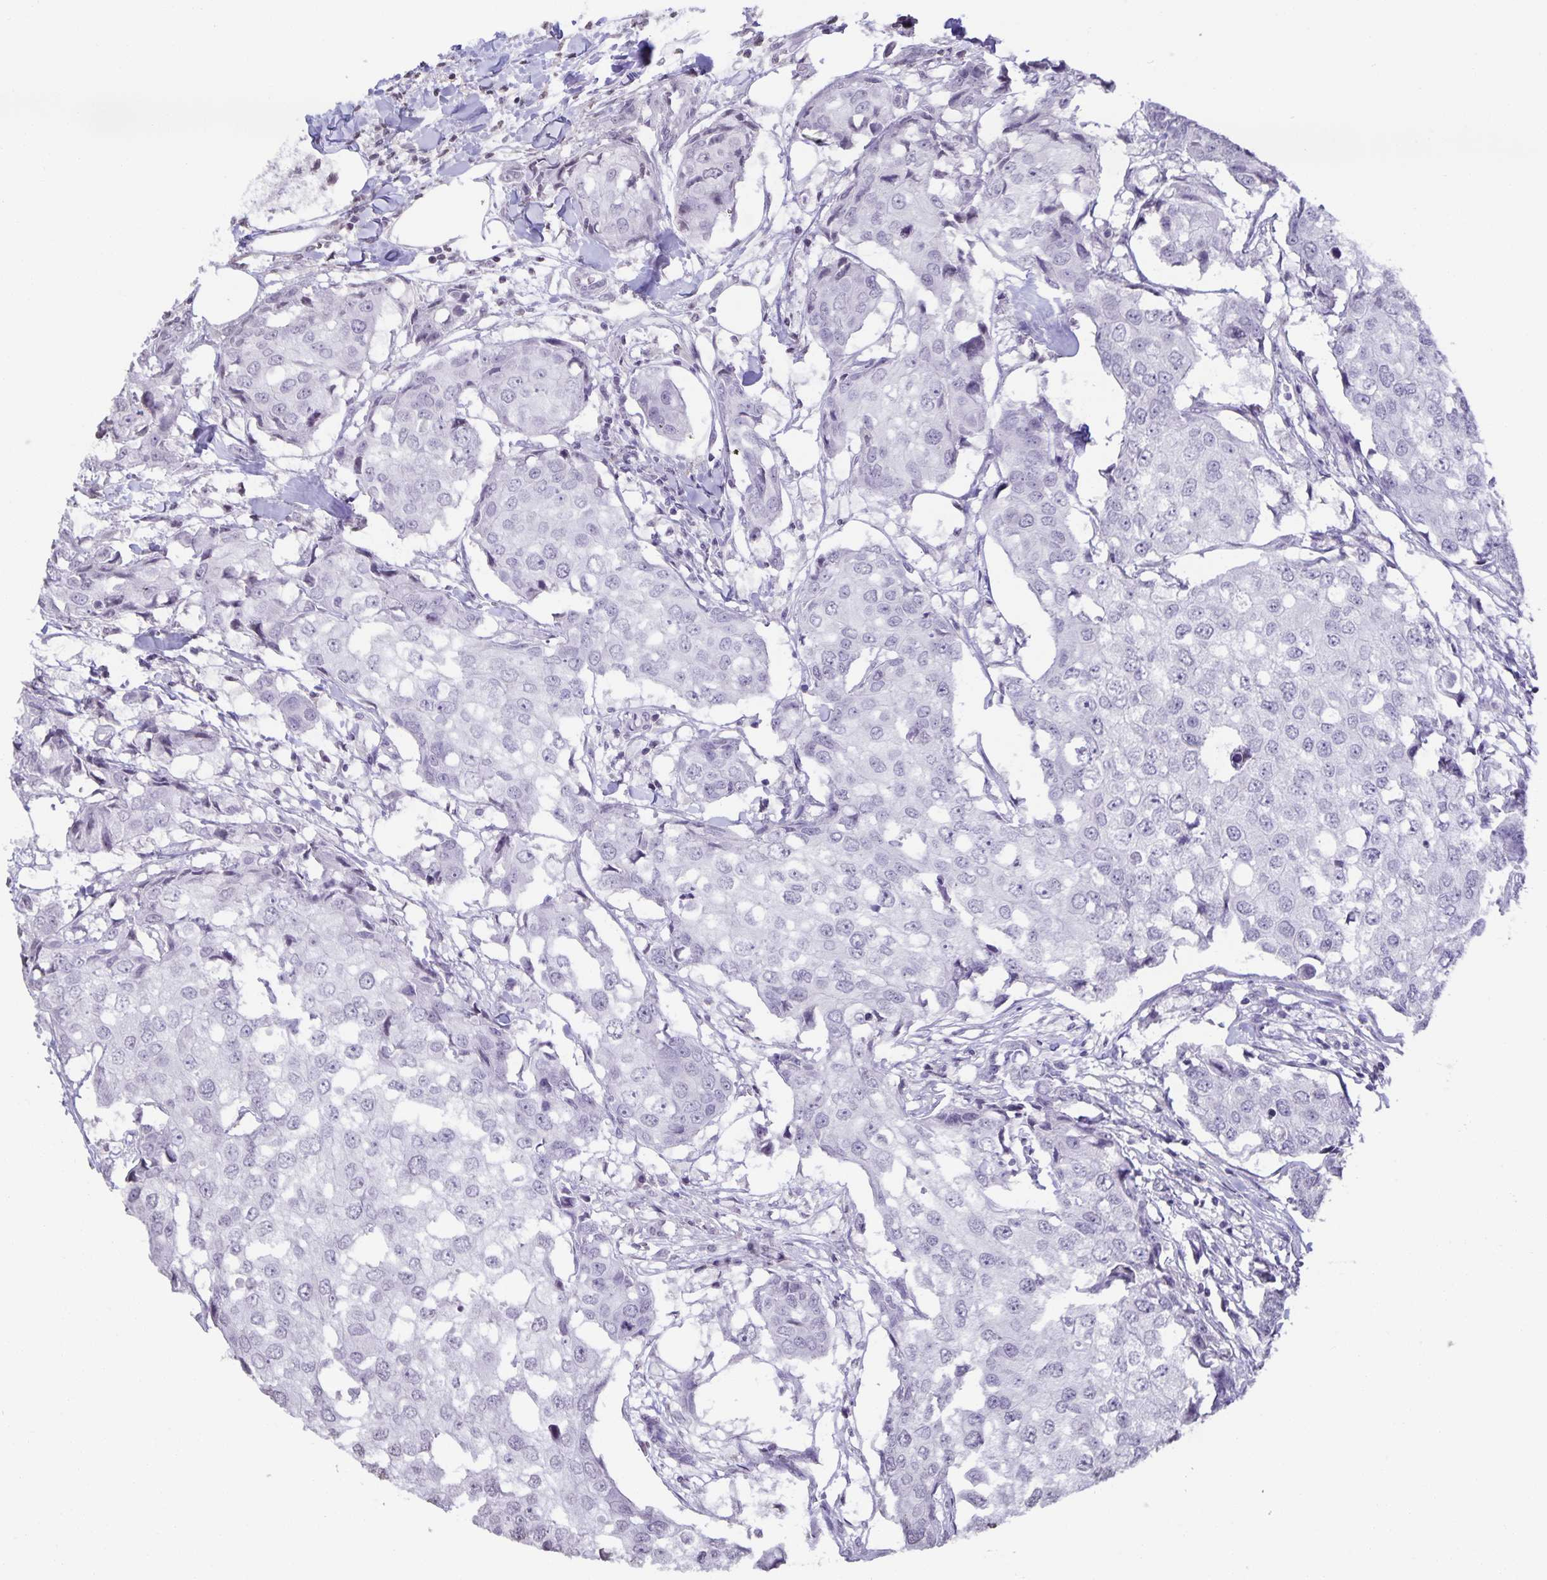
{"staining": {"intensity": "negative", "quantity": "none", "location": "none"}, "tissue": "breast cancer", "cell_type": "Tumor cells", "image_type": "cancer", "snomed": [{"axis": "morphology", "description": "Duct carcinoma"}, {"axis": "topography", "description": "Breast"}], "caption": "High power microscopy image of an IHC image of breast cancer (invasive ductal carcinoma), revealing no significant staining in tumor cells.", "gene": "AQP4", "patient": {"sex": "female", "age": 27}}